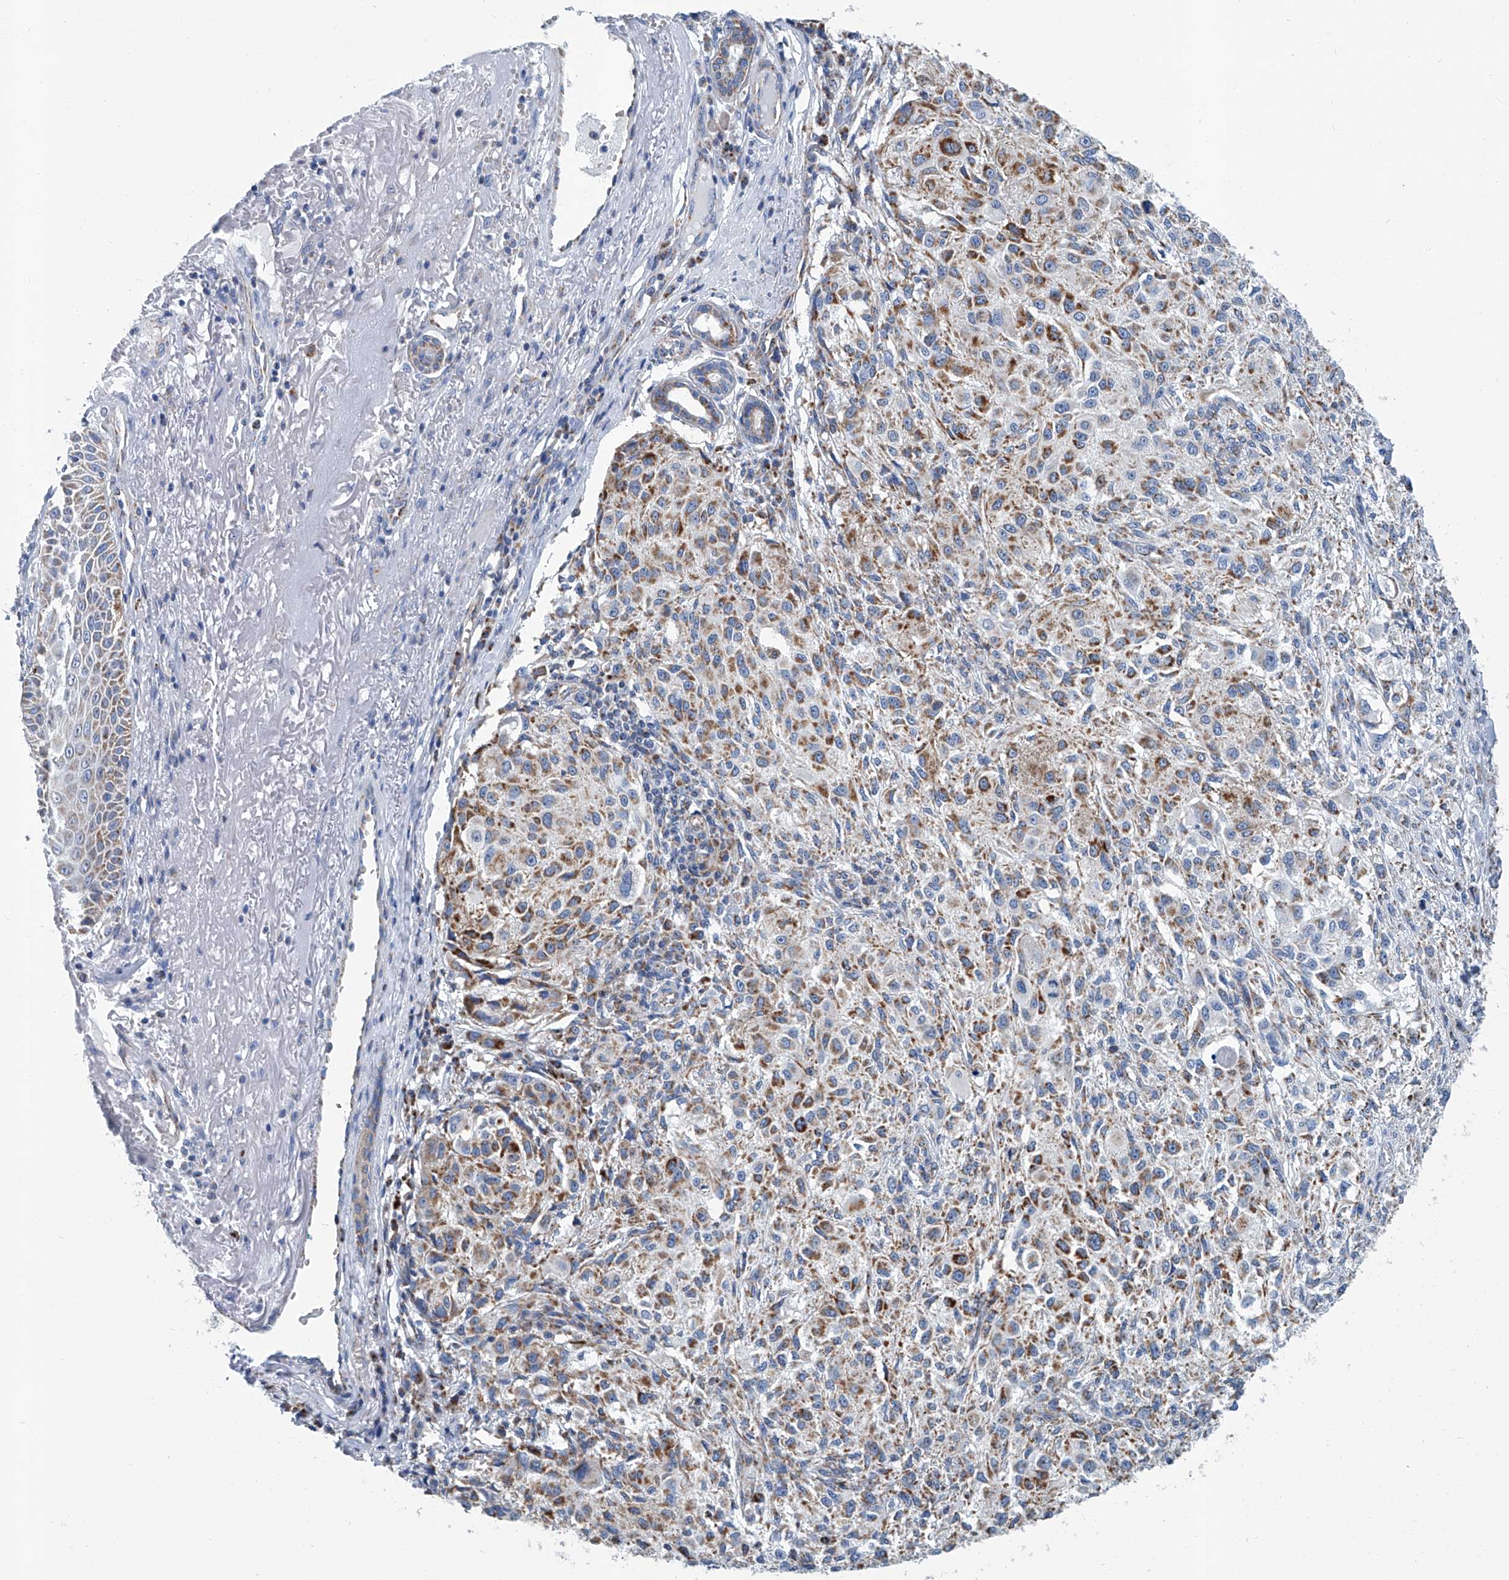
{"staining": {"intensity": "moderate", "quantity": "<25%", "location": "cytoplasmic/membranous"}, "tissue": "melanoma", "cell_type": "Tumor cells", "image_type": "cancer", "snomed": [{"axis": "morphology", "description": "Necrosis, NOS"}, {"axis": "morphology", "description": "Malignant melanoma, NOS"}, {"axis": "topography", "description": "Skin"}], "caption": "A low amount of moderate cytoplasmic/membranous expression is present in about <25% of tumor cells in malignant melanoma tissue. (Stains: DAB in brown, nuclei in blue, Microscopy: brightfield microscopy at high magnification).", "gene": "MT-ND1", "patient": {"sex": "female", "age": 87}}